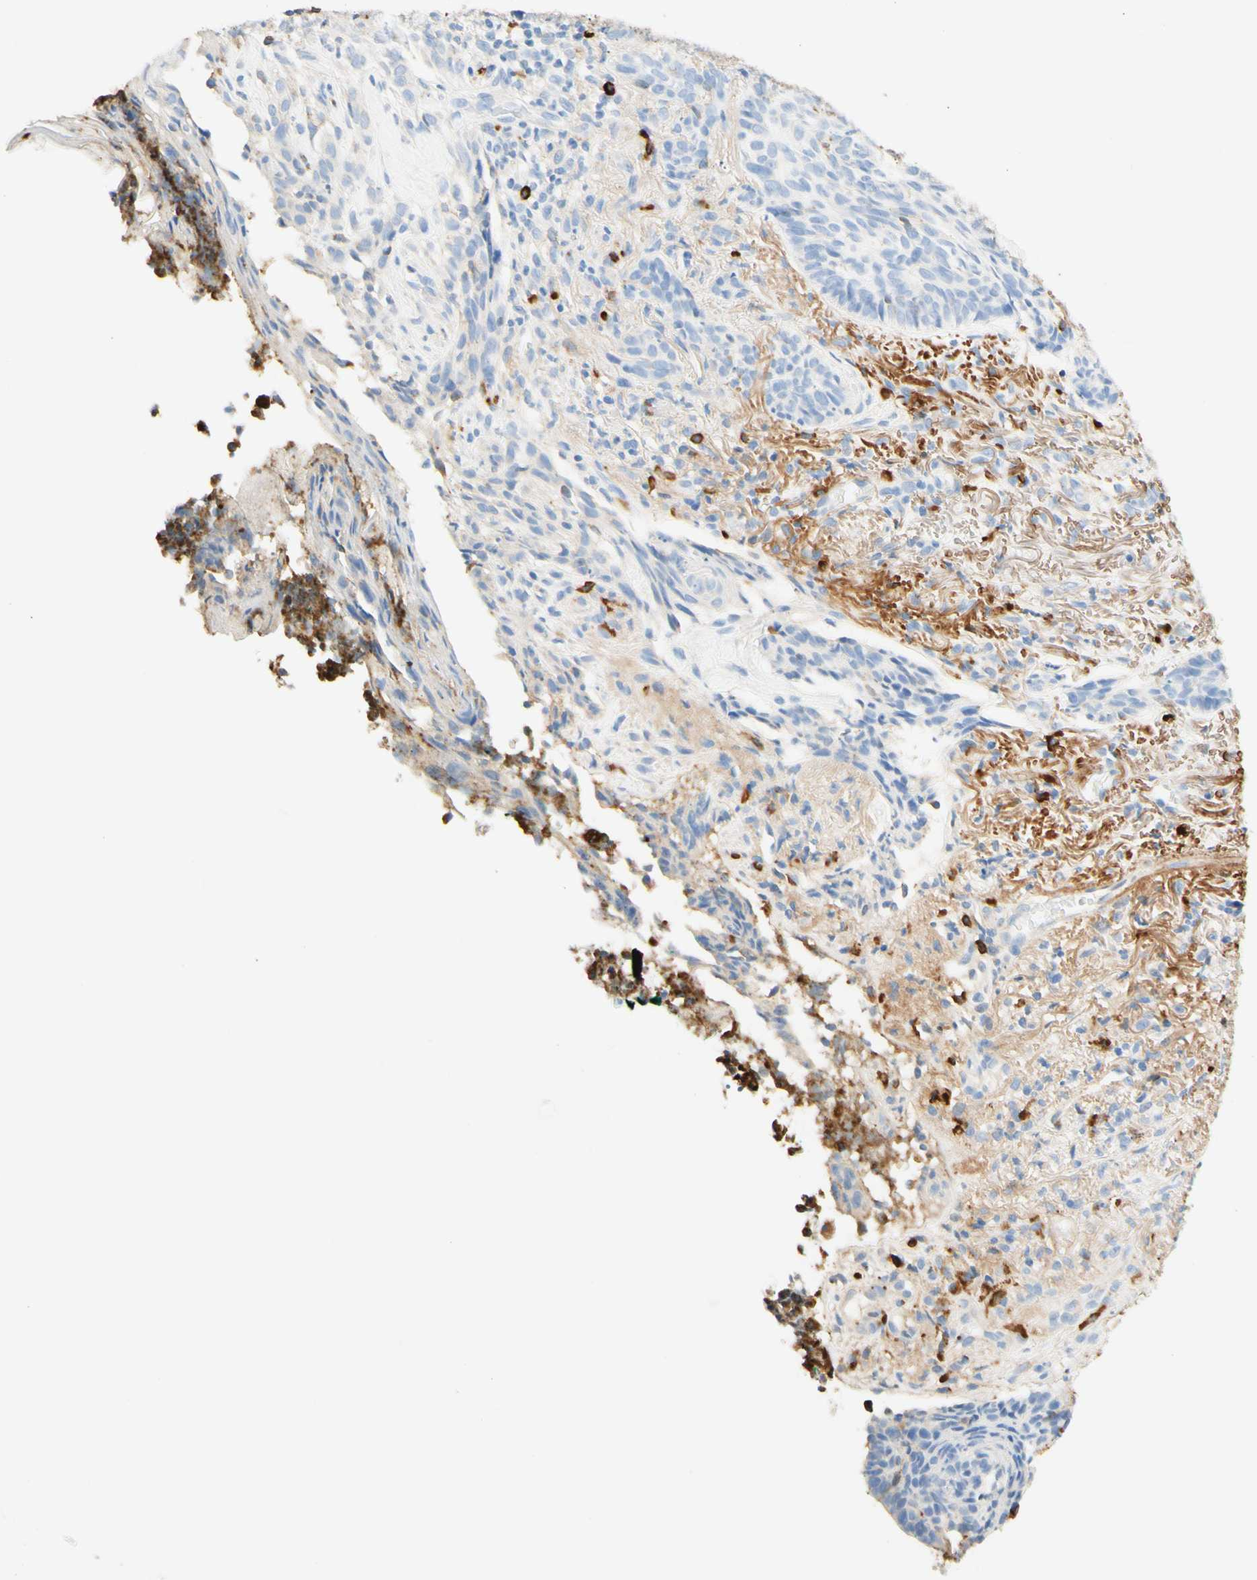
{"staining": {"intensity": "negative", "quantity": "none", "location": "none"}, "tissue": "skin cancer", "cell_type": "Tumor cells", "image_type": "cancer", "snomed": [{"axis": "morphology", "description": "Basal cell carcinoma"}, {"axis": "topography", "description": "Skin"}], "caption": "A histopathology image of human skin cancer is negative for staining in tumor cells.", "gene": "CD63", "patient": {"sex": "male", "age": 43}}